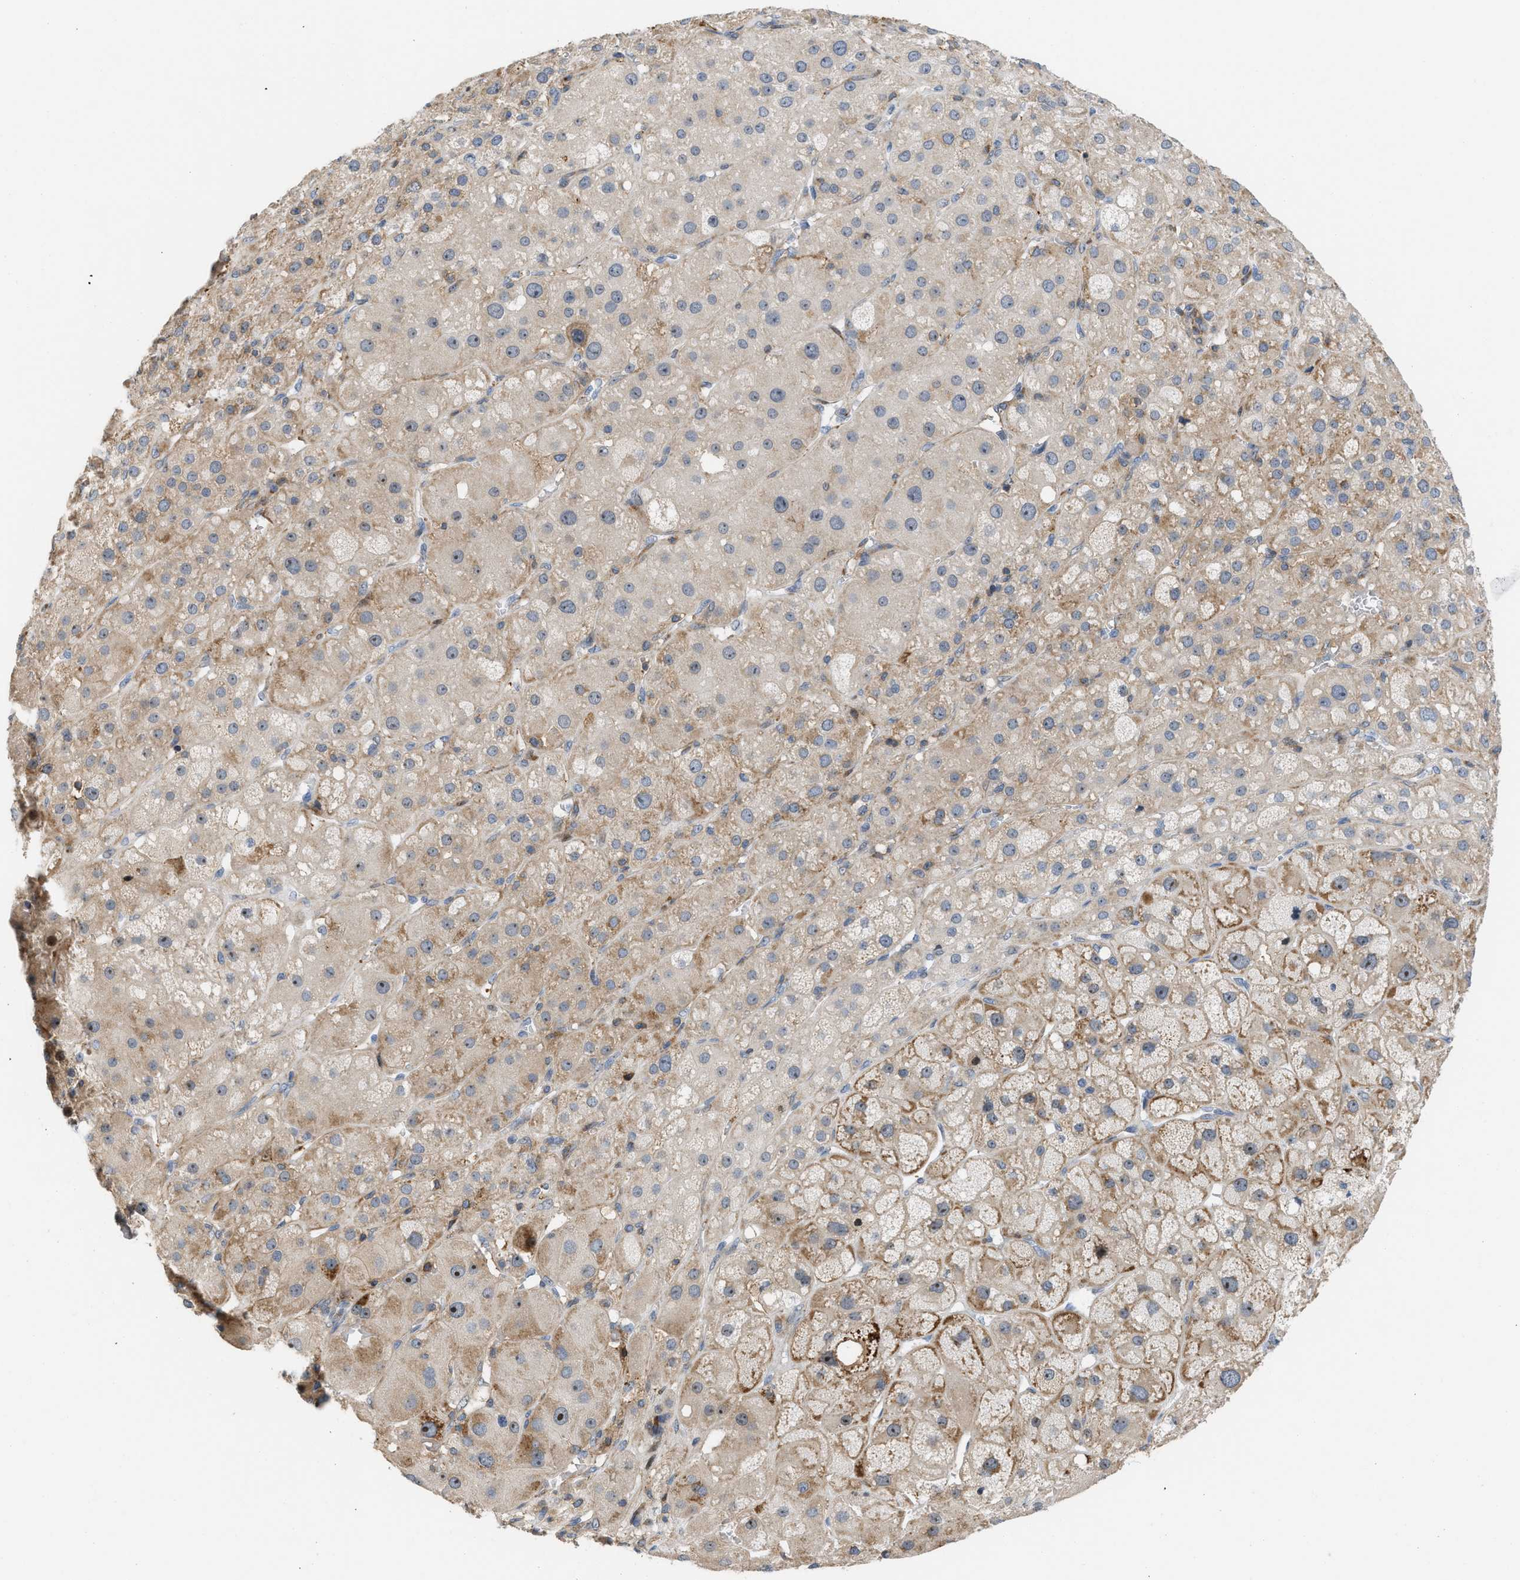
{"staining": {"intensity": "moderate", "quantity": ">75%", "location": "cytoplasmic/membranous,nuclear"}, "tissue": "adrenal gland", "cell_type": "Glandular cells", "image_type": "normal", "snomed": [{"axis": "morphology", "description": "Normal tissue, NOS"}, {"axis": "topography", "description": "Adrenal gland"}], "caption": "Immunohistochemistry (IHC) (DAB) staining of benign adrenal gland displays moderate cytoplasmic/membranous,nuclear protein positivity in about >75% of glandular cells.", "gene": "DIPK1A", "patient": {"sex": "female", "age": 47}}